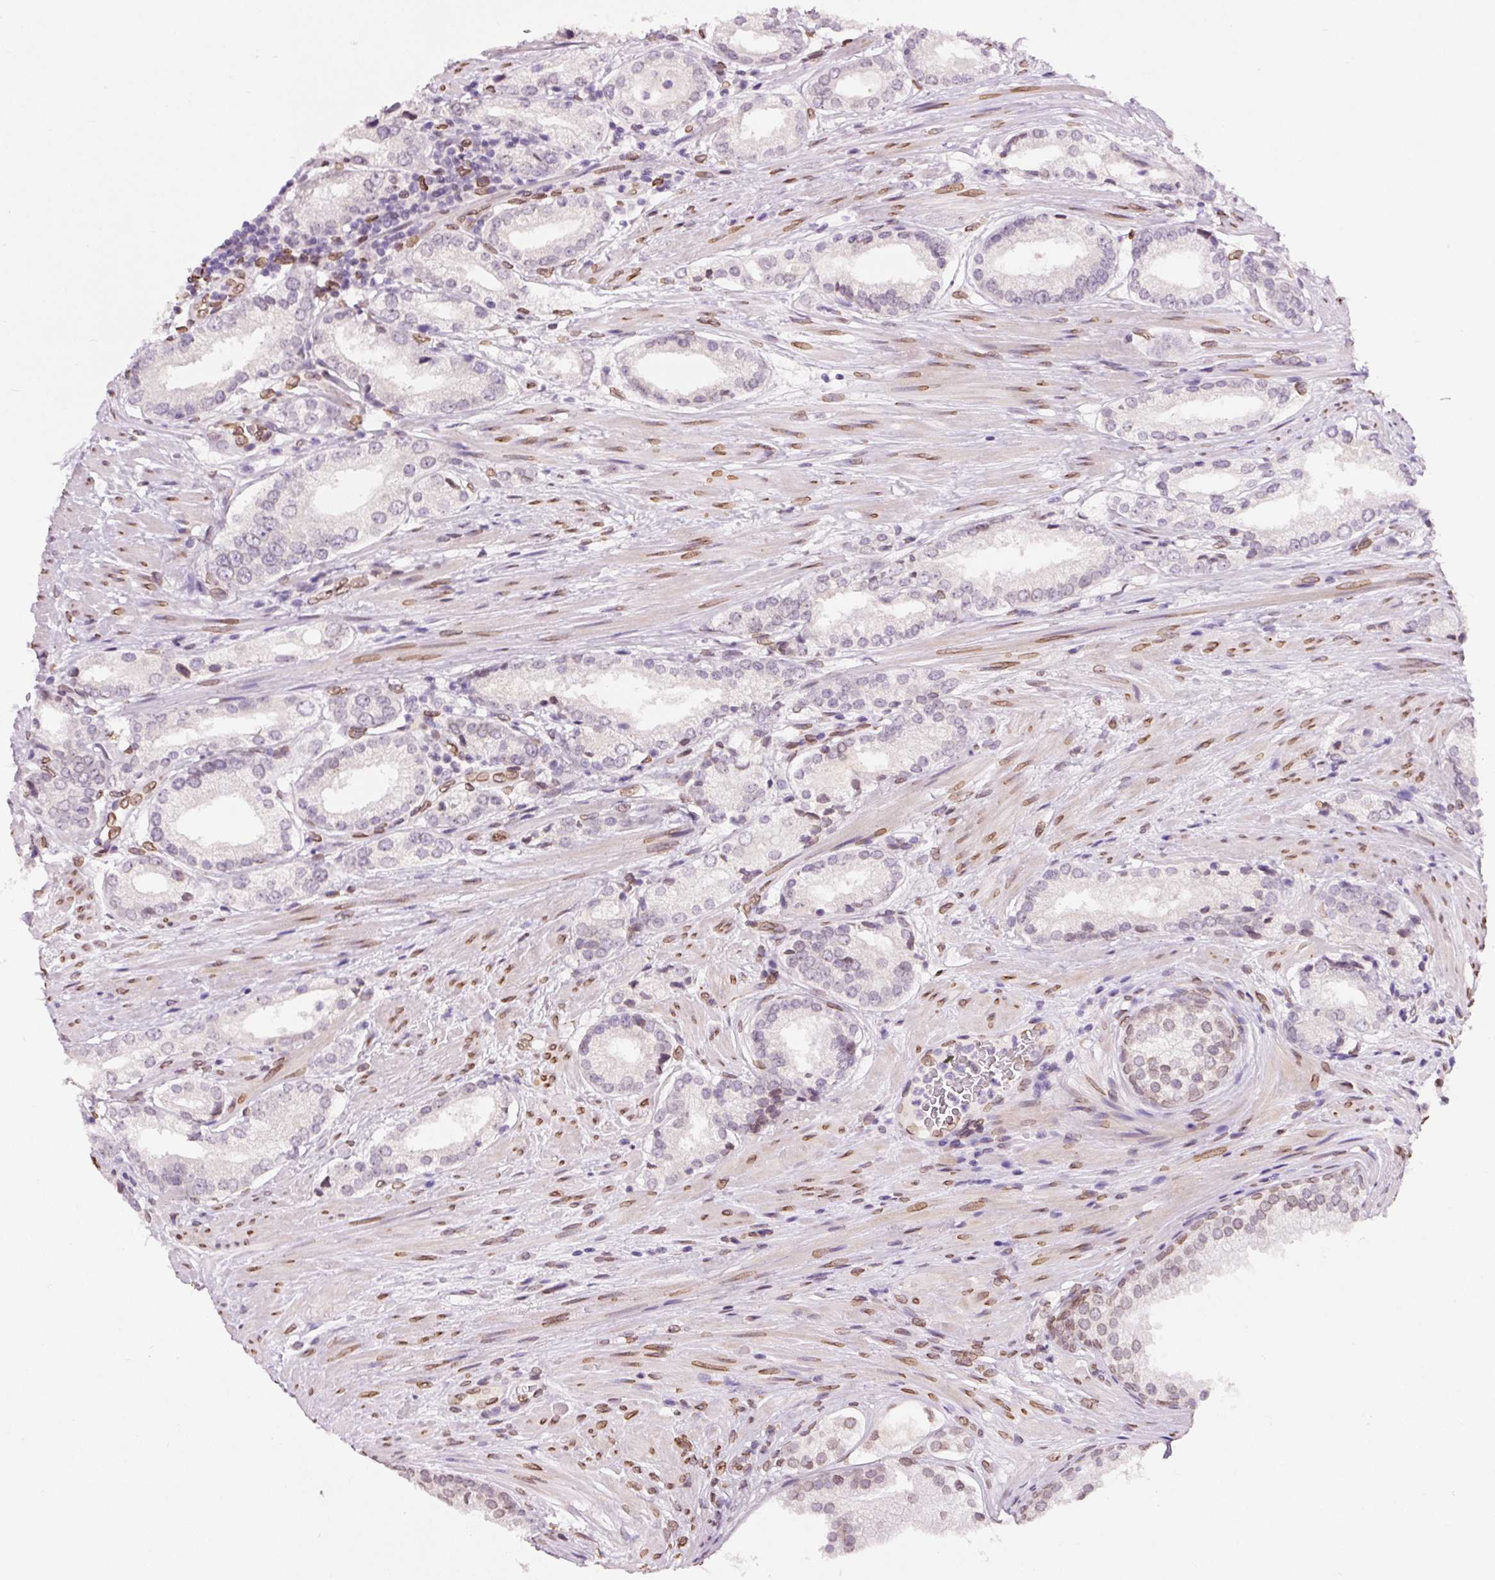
{"staining": {"intensity": "negative", "quantity": "none", "location": "none"}, "tissue": "prostate cancer", "cell_type": "Tumor cells", "image_type": "cancer", "snomed": [{"axis": "morphology", "description": "Adenocarcinoma, Low grade"}, {"axis": "topography", "description": "Prostate"}], "caption": "Immunohistochemical staining of human prostate cancer (adenocarcinoma (low-grade)) demonstrates no significant staining in tumor cells.", "gene": "ZNF224", "patient": {"sex": "male", "age": 58}}